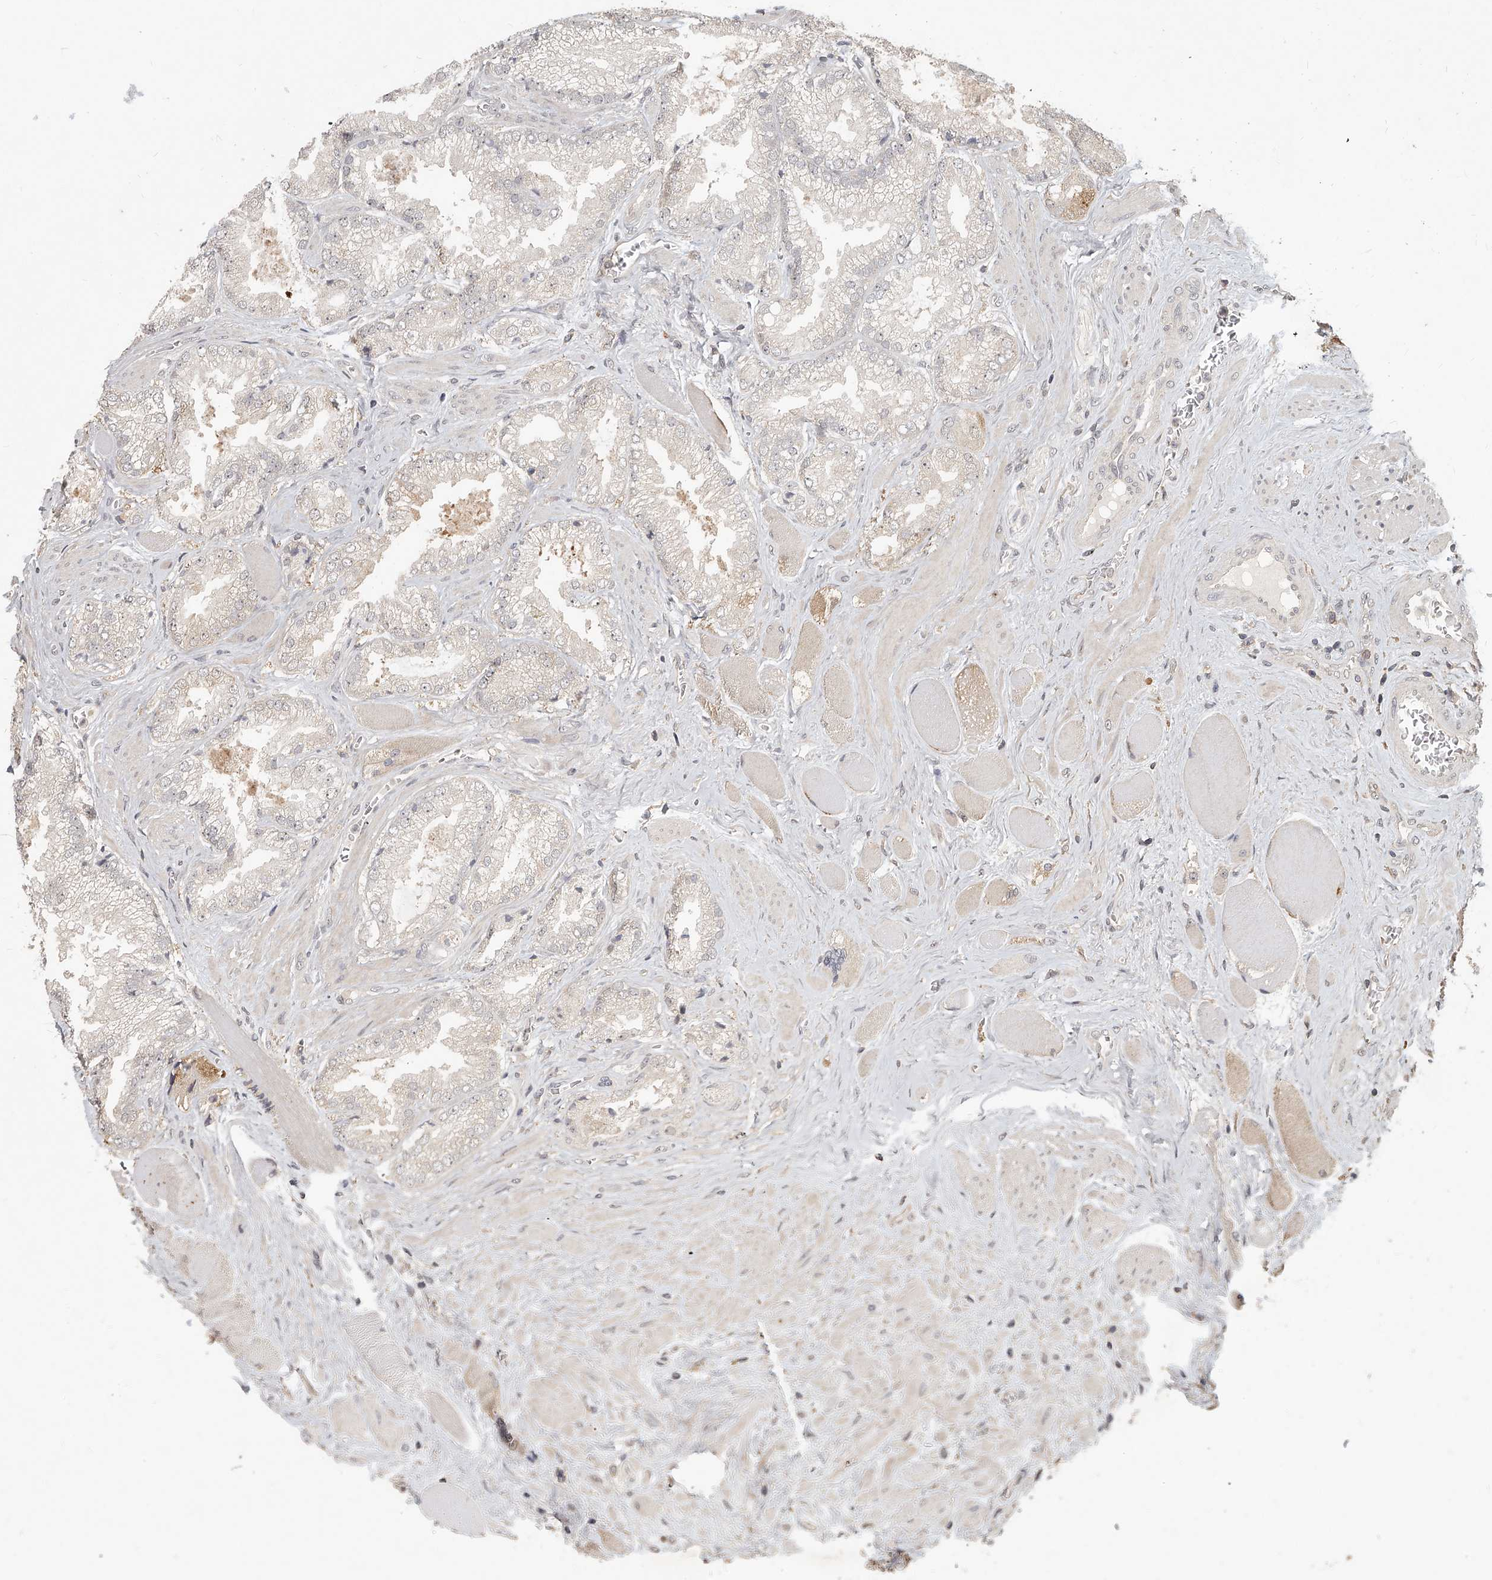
{"staining": {"intensity": "weak", "quantity": "<25%", "location": "cytoplasmic/membranous"}, "tissue": "prostate cancer", "cell_type": "Tumor cells", "image_type": "cancer", "snomed": [{"axis": "morphology", "description": "Adenocarcinoma, High grade"}, {"axis": "topography", "description": "Prostate"}], "caption": "High power microscopy micrograph of an immunohistochemistry histopathology image of prostate cancer, revealing no significant staining in tumor cells. (DAB (3,3'-diaminobenzidine) IHC, high magnification).", "gene": "SLC37A1", "patient": {"sex": "male", "age": 58}}